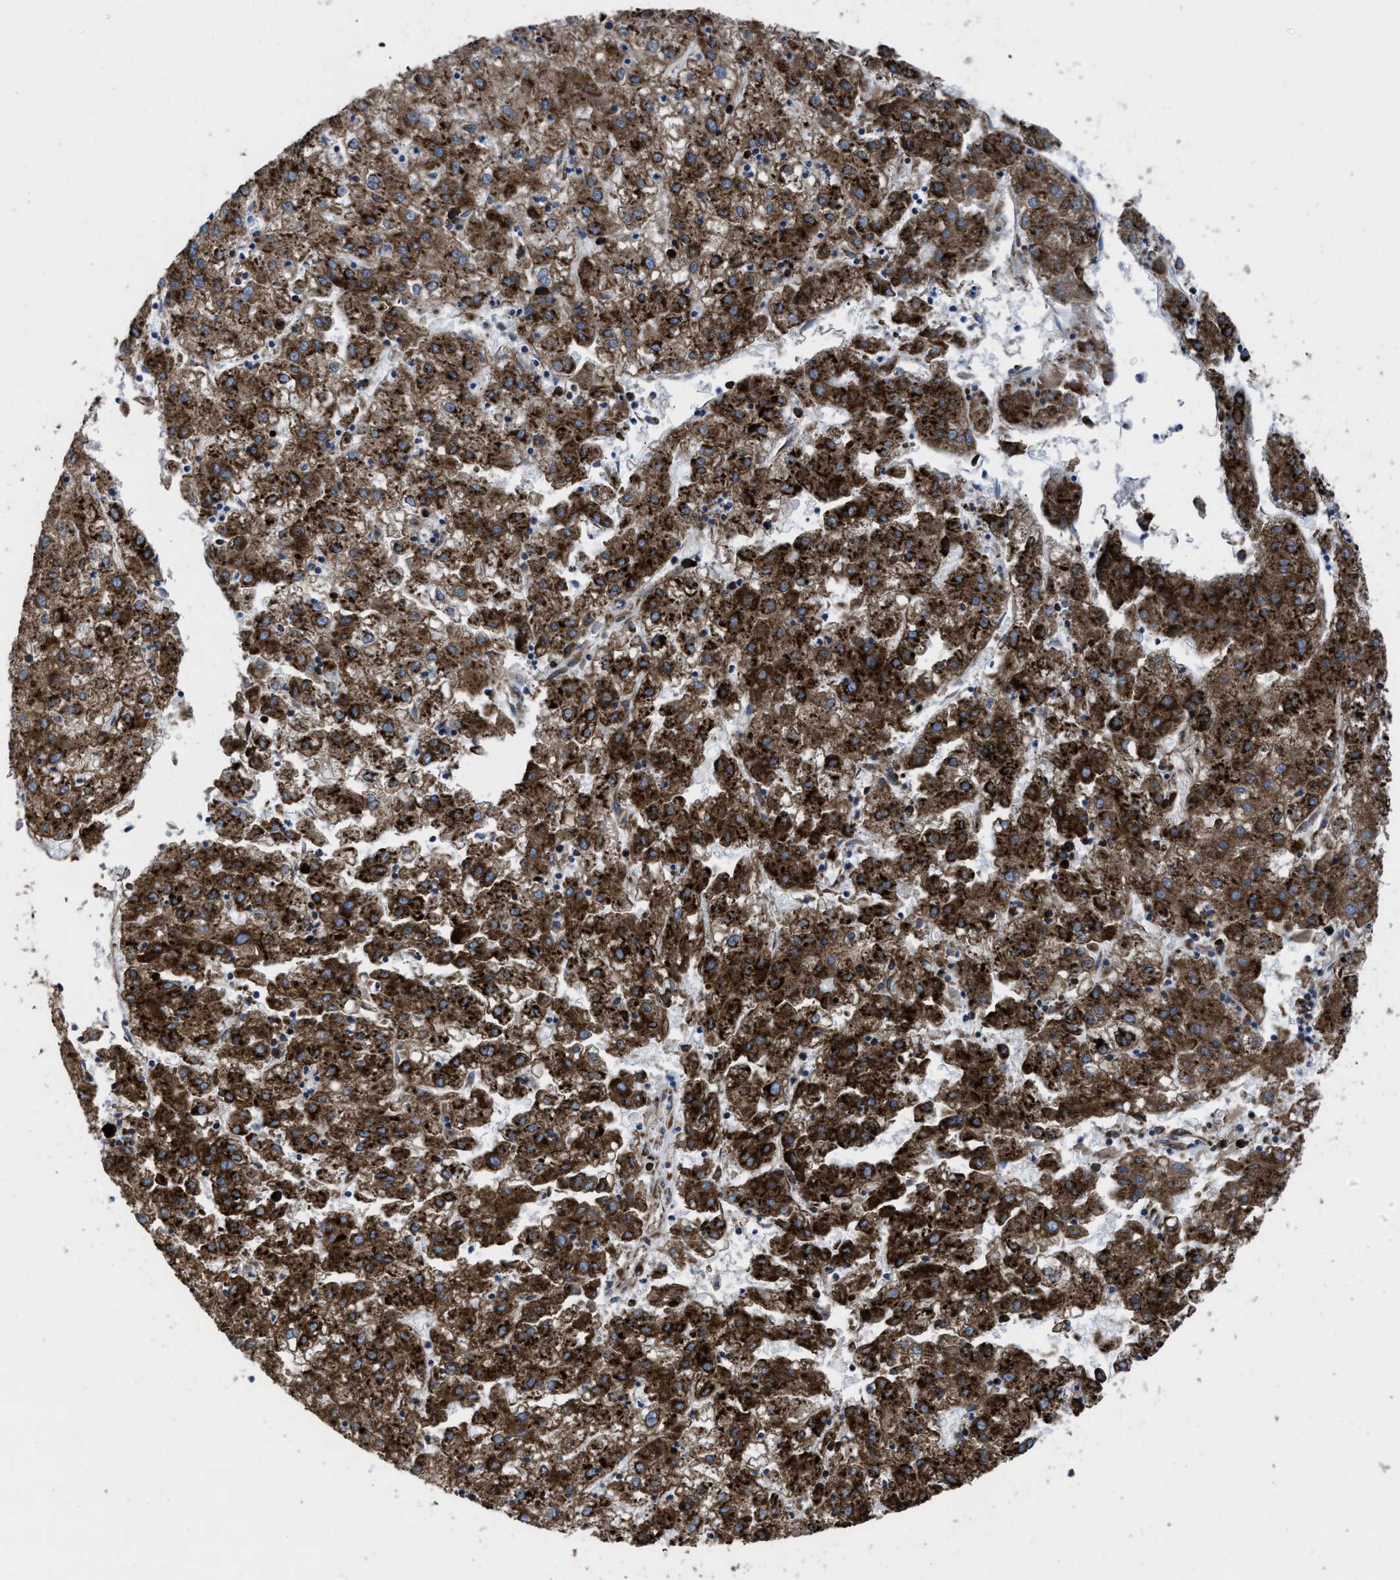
{"staining": {"intensity": "strong", "quantity": ">75%", "location": "cytoplasmic/membranous"}, "tissue": "liver cancer", "cell_type": "Tumor cells", "image_type": "cancer", "snomed": [{"axis": "morphology", "description": "Carcinoma, Hepatocellular, NOS"}, {"axis": "topography", "description": "Liver"}], "caption": "DAB immunohistochemical staining of liver cancer (hepatocellular carcinoma) exhibits strong cytoplasmic/membranous protein staining in about >75% of tumor cells.", "gene": "CAPRIN1", "patient": {"sex": "male", "age": 72}}